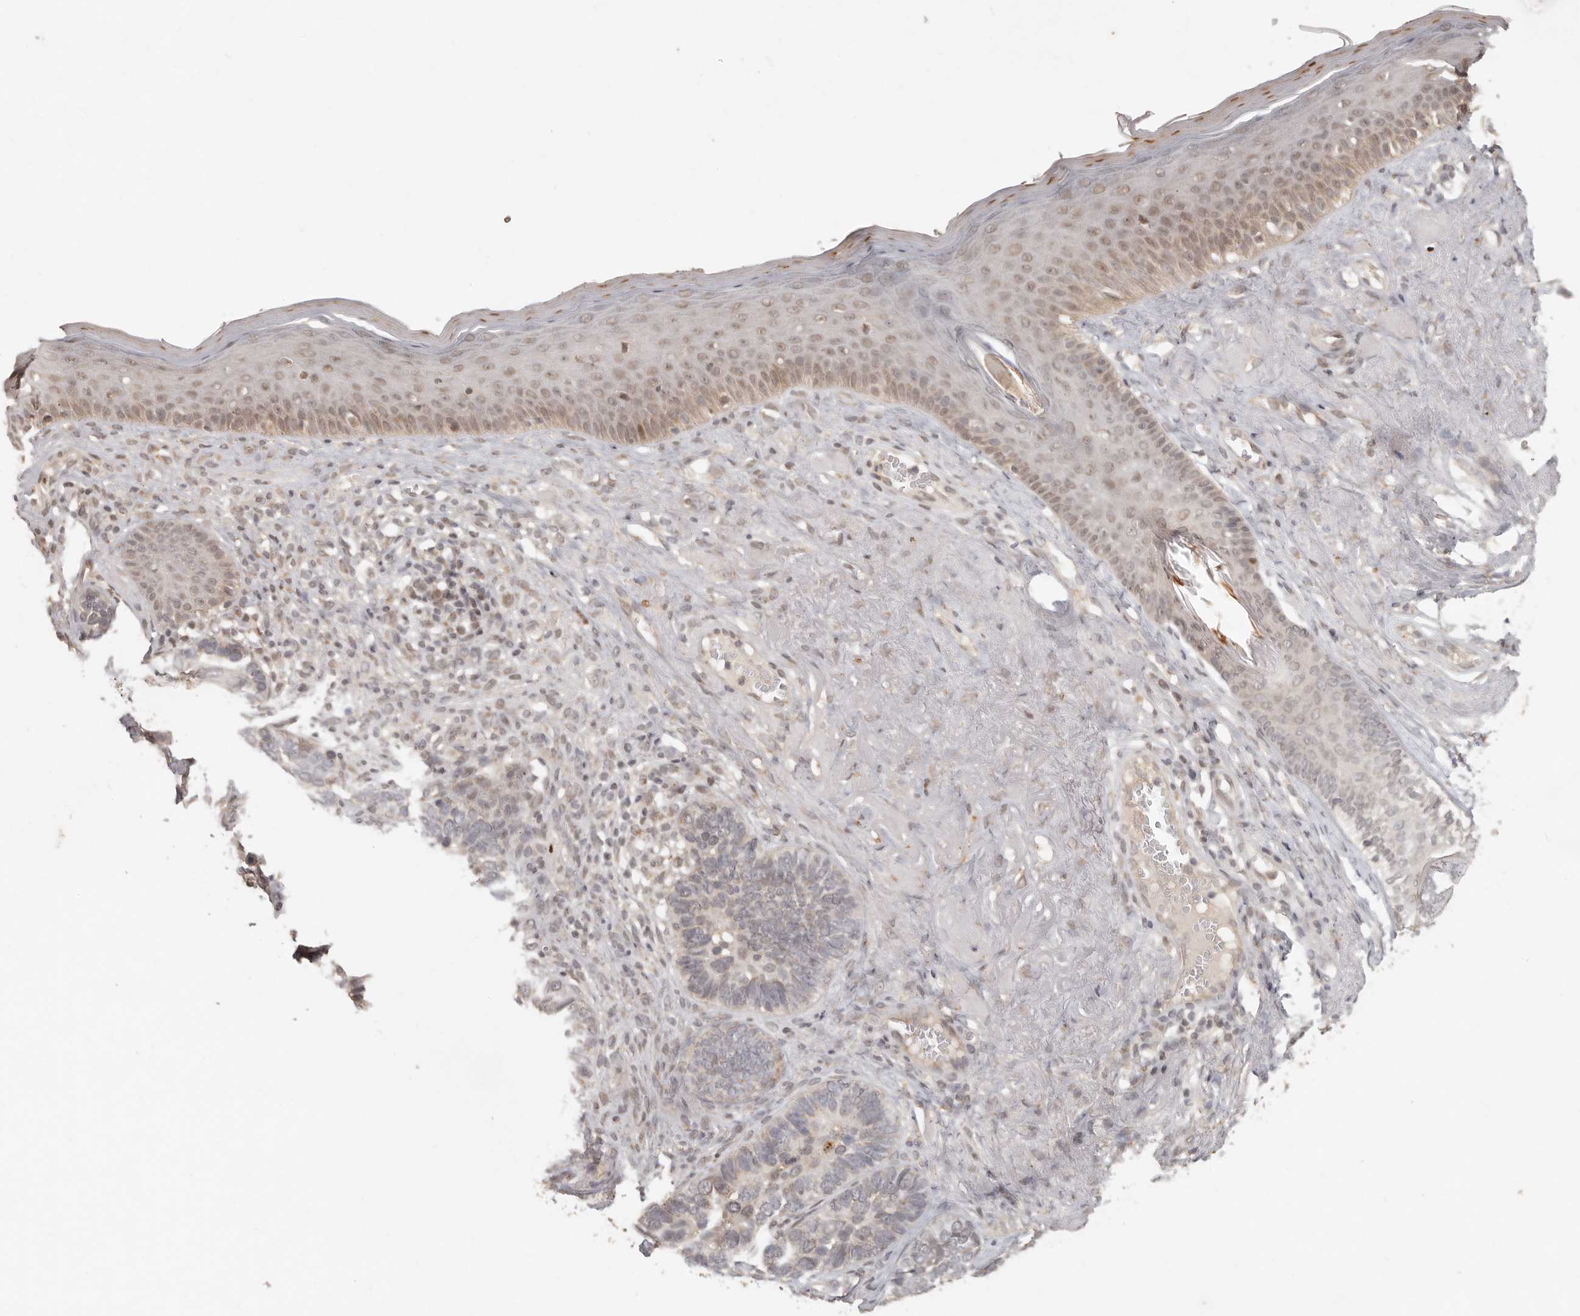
{"staining": {"intensity": "weak", "quantity": "<25%", "location": "cytoplasmic/membranous"}, "tissue": "skin cancer", "cell_type": "Tumor cells", "image_type": "cancer", "snomed": [{"axis": "morphology", "description": "Basal cell carcinoma"}, {"axis": "topography", "description": "Skin"}], "caption": "DAB immunohistochemical staining of human basal cell carcinoma (skin) demonstrates no significant expression in tumor cells. Brightfield microscopy of IHC stained with DAB (brown) and hematoxylin (blue), captured at high magnification.", "gene": "LRRC75A", "patient": {"sex": "male", "age": 62}}